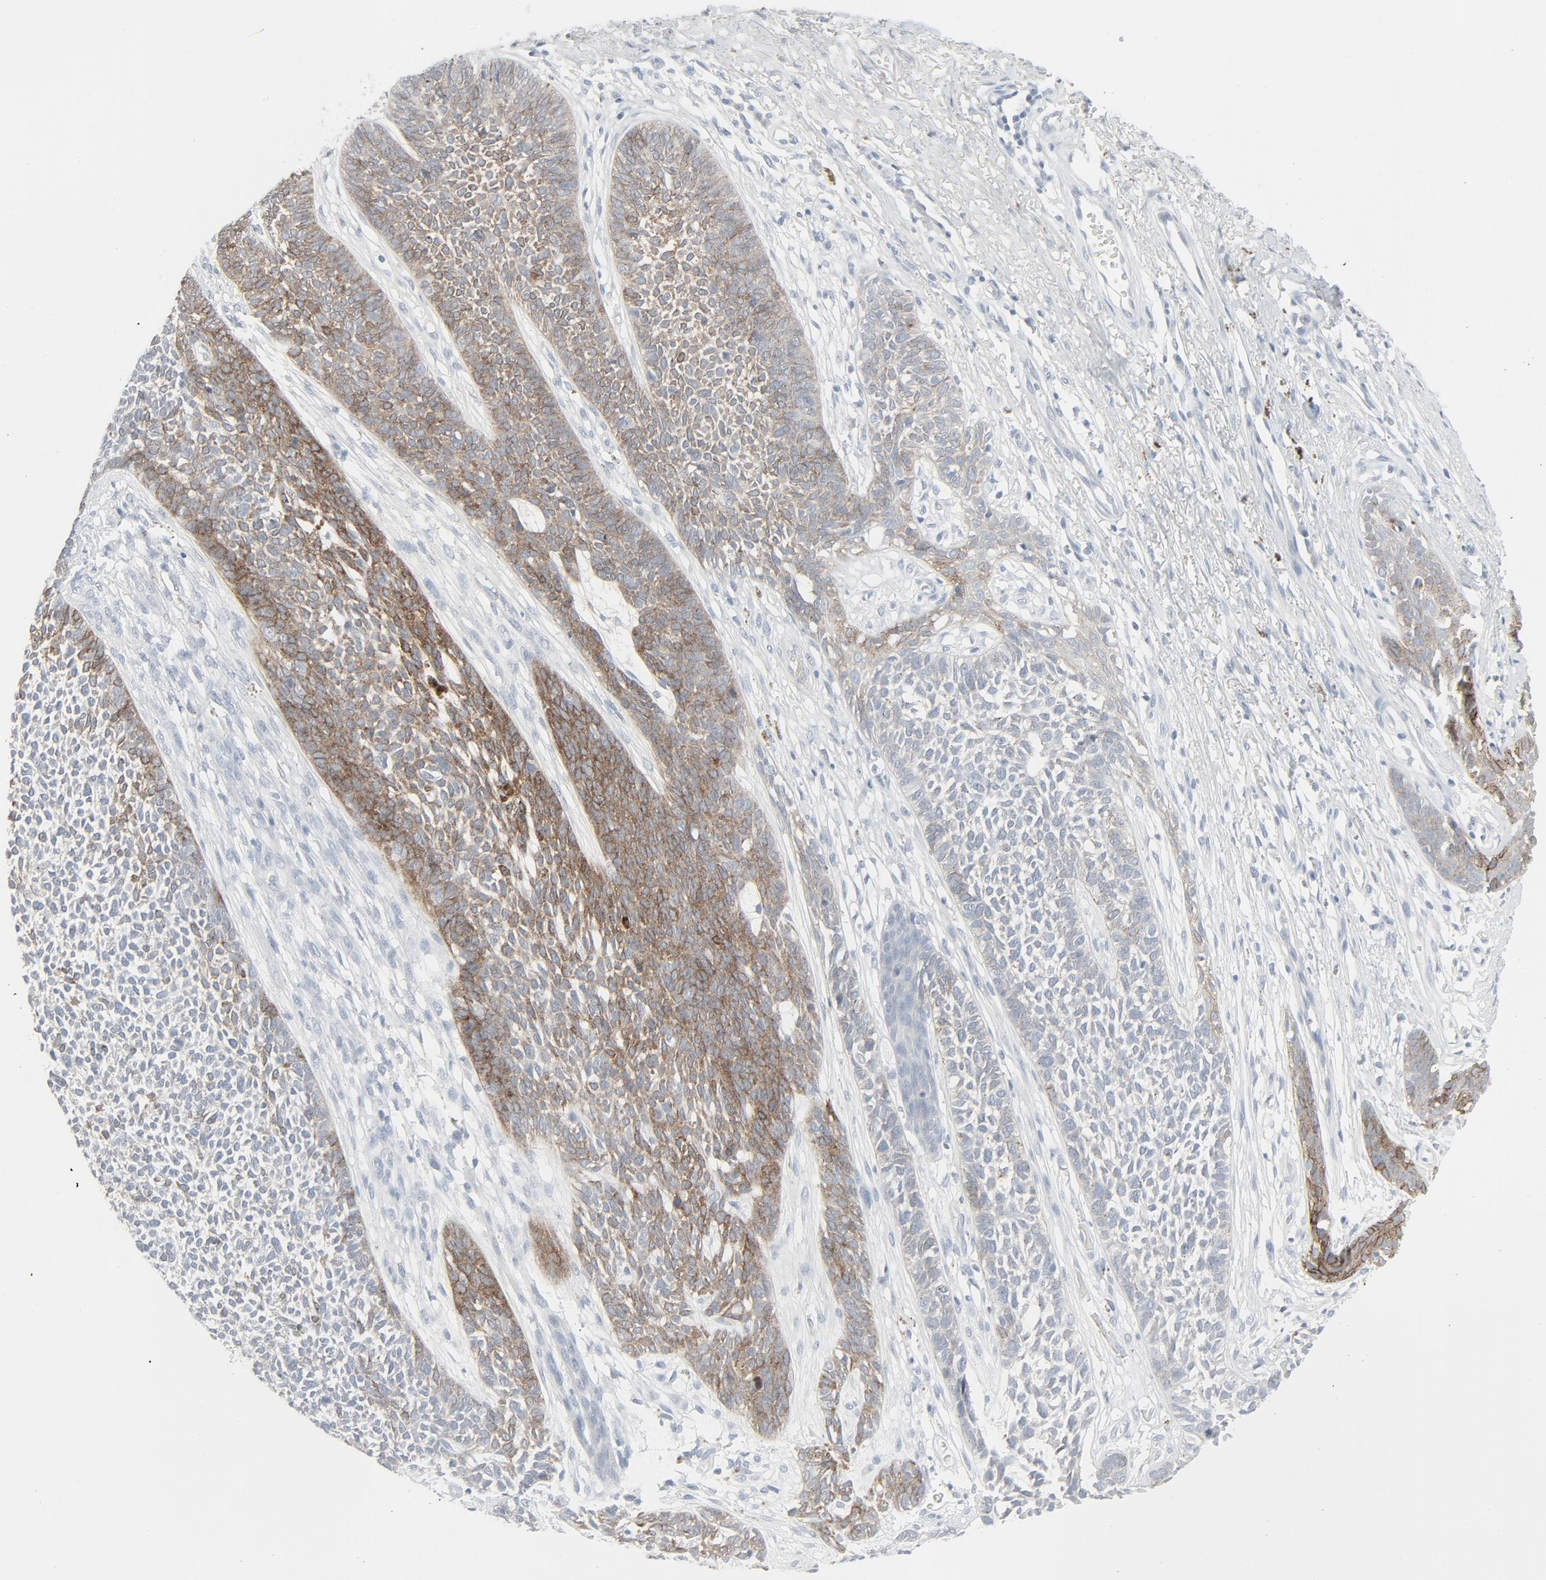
{"staining": {"intensity": "moderate", "quantity": "25%-75%", "location": "cytoplasmic/membranous"}, "tissue": "skin cancer", "cell_type": "Tumor cells", "image_type": "cancer", "snomed": [{"axis": "morphology", "description": "Basal cell carcinoma"}, {"axis": "topography", "description": "Skin"}], "caption": "Immunohistochemistry staining of skin cancer, which exhibits medium levels of moderate cytoplasmic/membranous positivity in about 25%-75% of tumor cells indicating moderate cytoplasmic/membranous protein staining. The staining was performed using DAB (brown) for protein detection and nuclei were counterstained in hematoxylin (blue).", "gene": "FGFR3", "patient": {"sex": "female", "age": 84}}